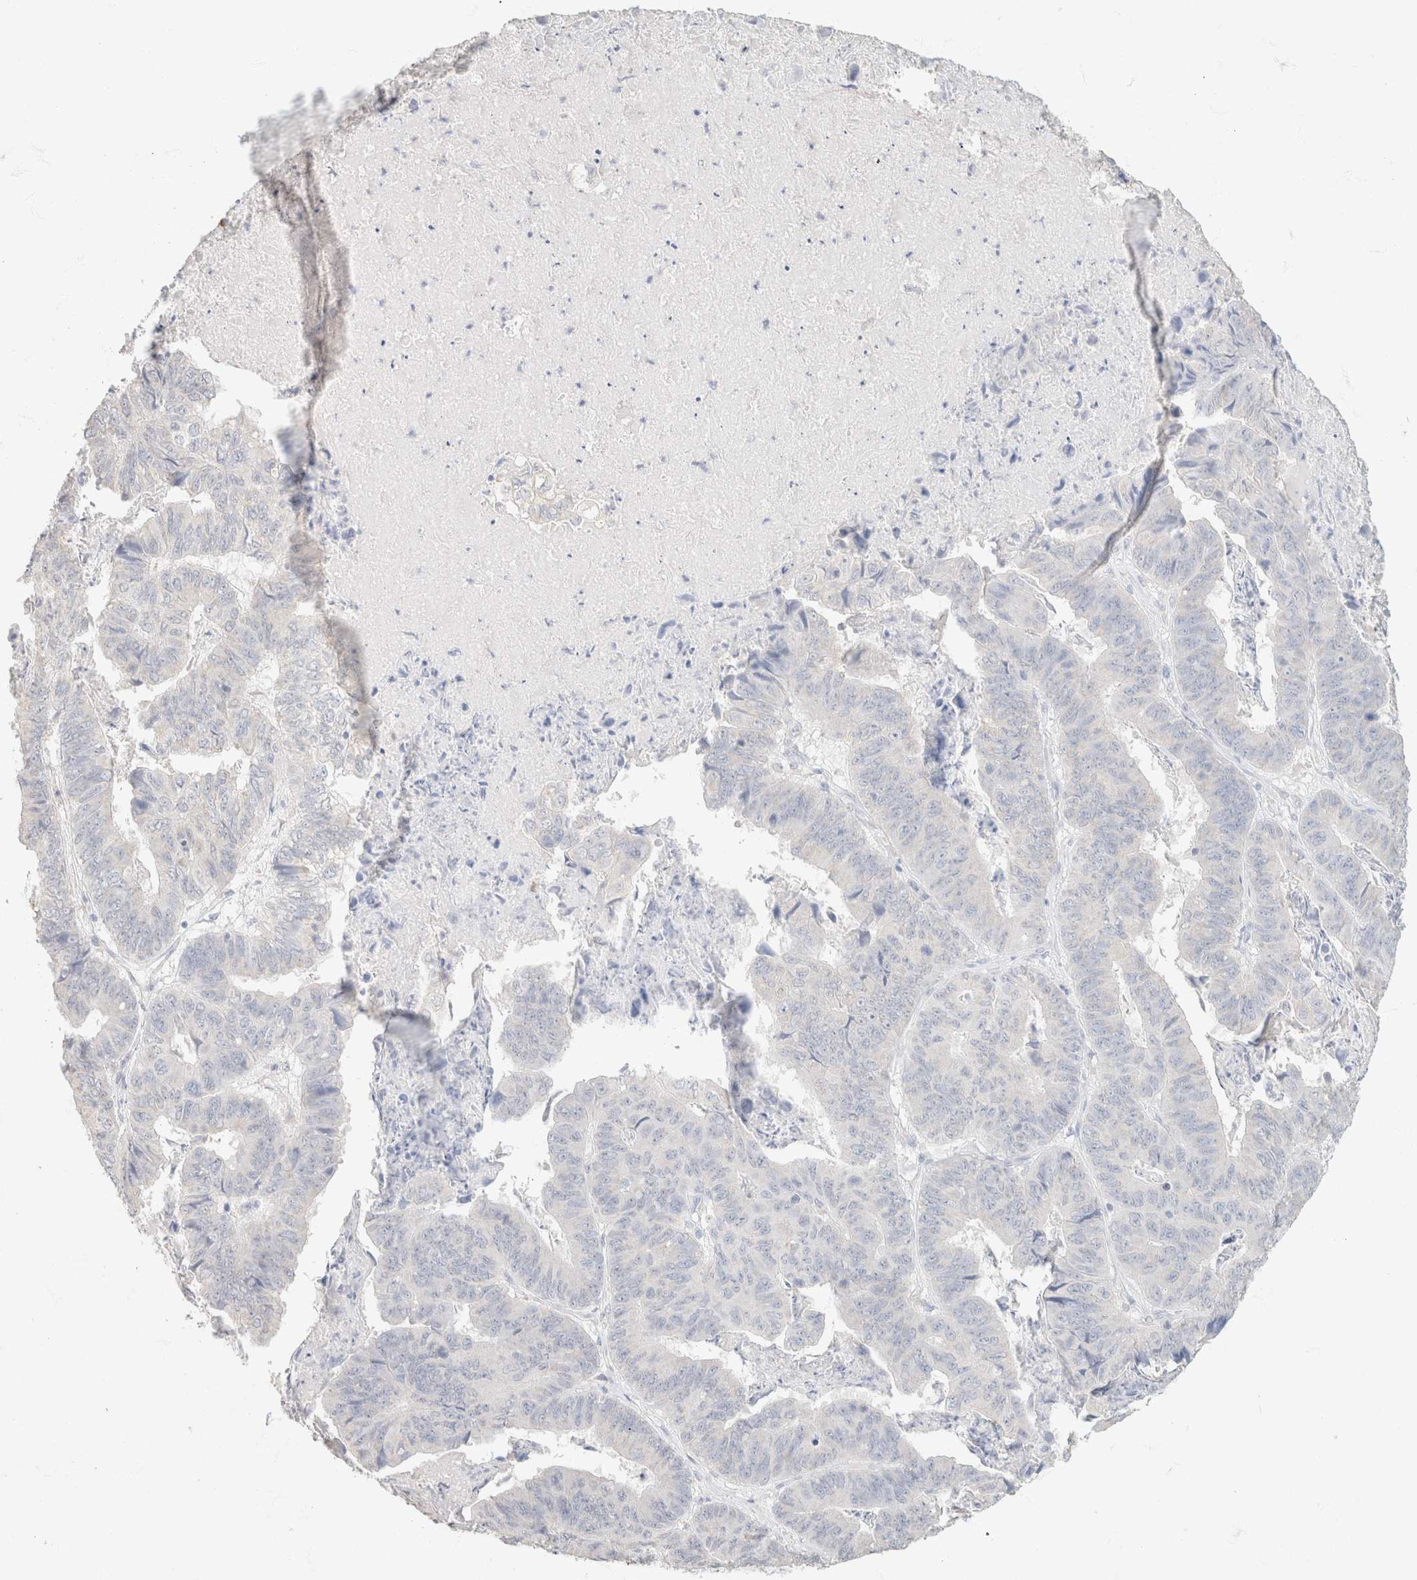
{"staining": {"intensity": "negative", "quantity": "none", "location": "none"}, "tissue": "stomach cancer", "cell_type": "Tumor cells", "image_type": "cancer", "snomed": [{"axis": "morphology", "description": "Adenocarcinoma, NOS"}, {"axis": "topography", "description": "Stomach, lower"}], "caption": "Stomach cancer was stained to show a protein in brown. There is no significant positivity in tumor cells.", "gene": "CA12", "patient": {"sex": "male", "age": 77}}